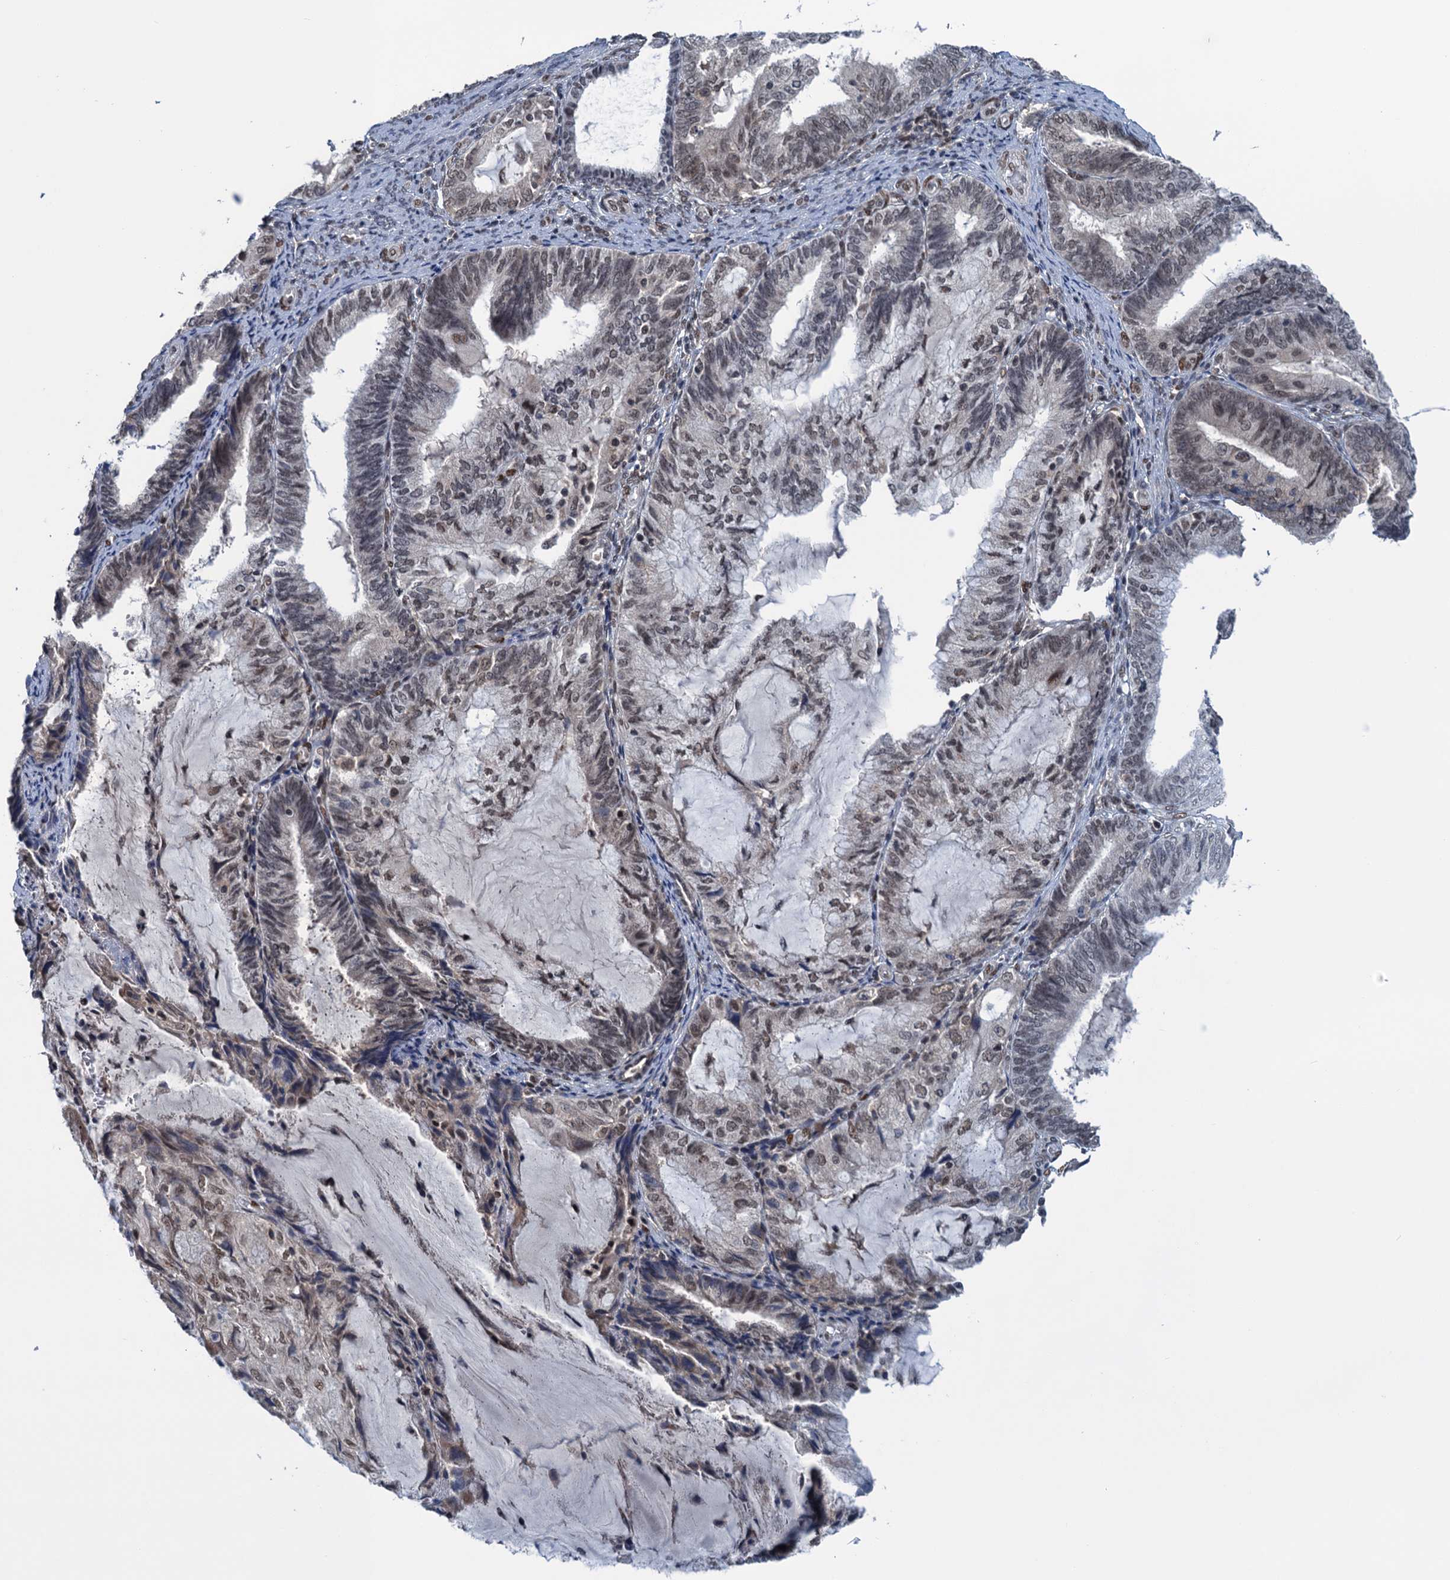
{"staining": {"intensity": "moderate", "quantity": ">75%", "location": "nuclear"}, "tissue": "endometrial cancer", "cell_type": "Tumor cells", "image_type": "cancer", "snomed": [{"axis": "morphology", "description": "Adenocarcinoma, NOS"}, {"axis": "topography", "description": "Endometrium"}], "caption": "Endometrial adenocarcinoma stained with DAB immunohistochemistry (IHC) exhibits medium levels of moderate nuclear positivity in about >75% of tumor cells. Nuclei are stained in blue.", "gene": "SAE1", "patient": {"sex": "female", "age": 81}}